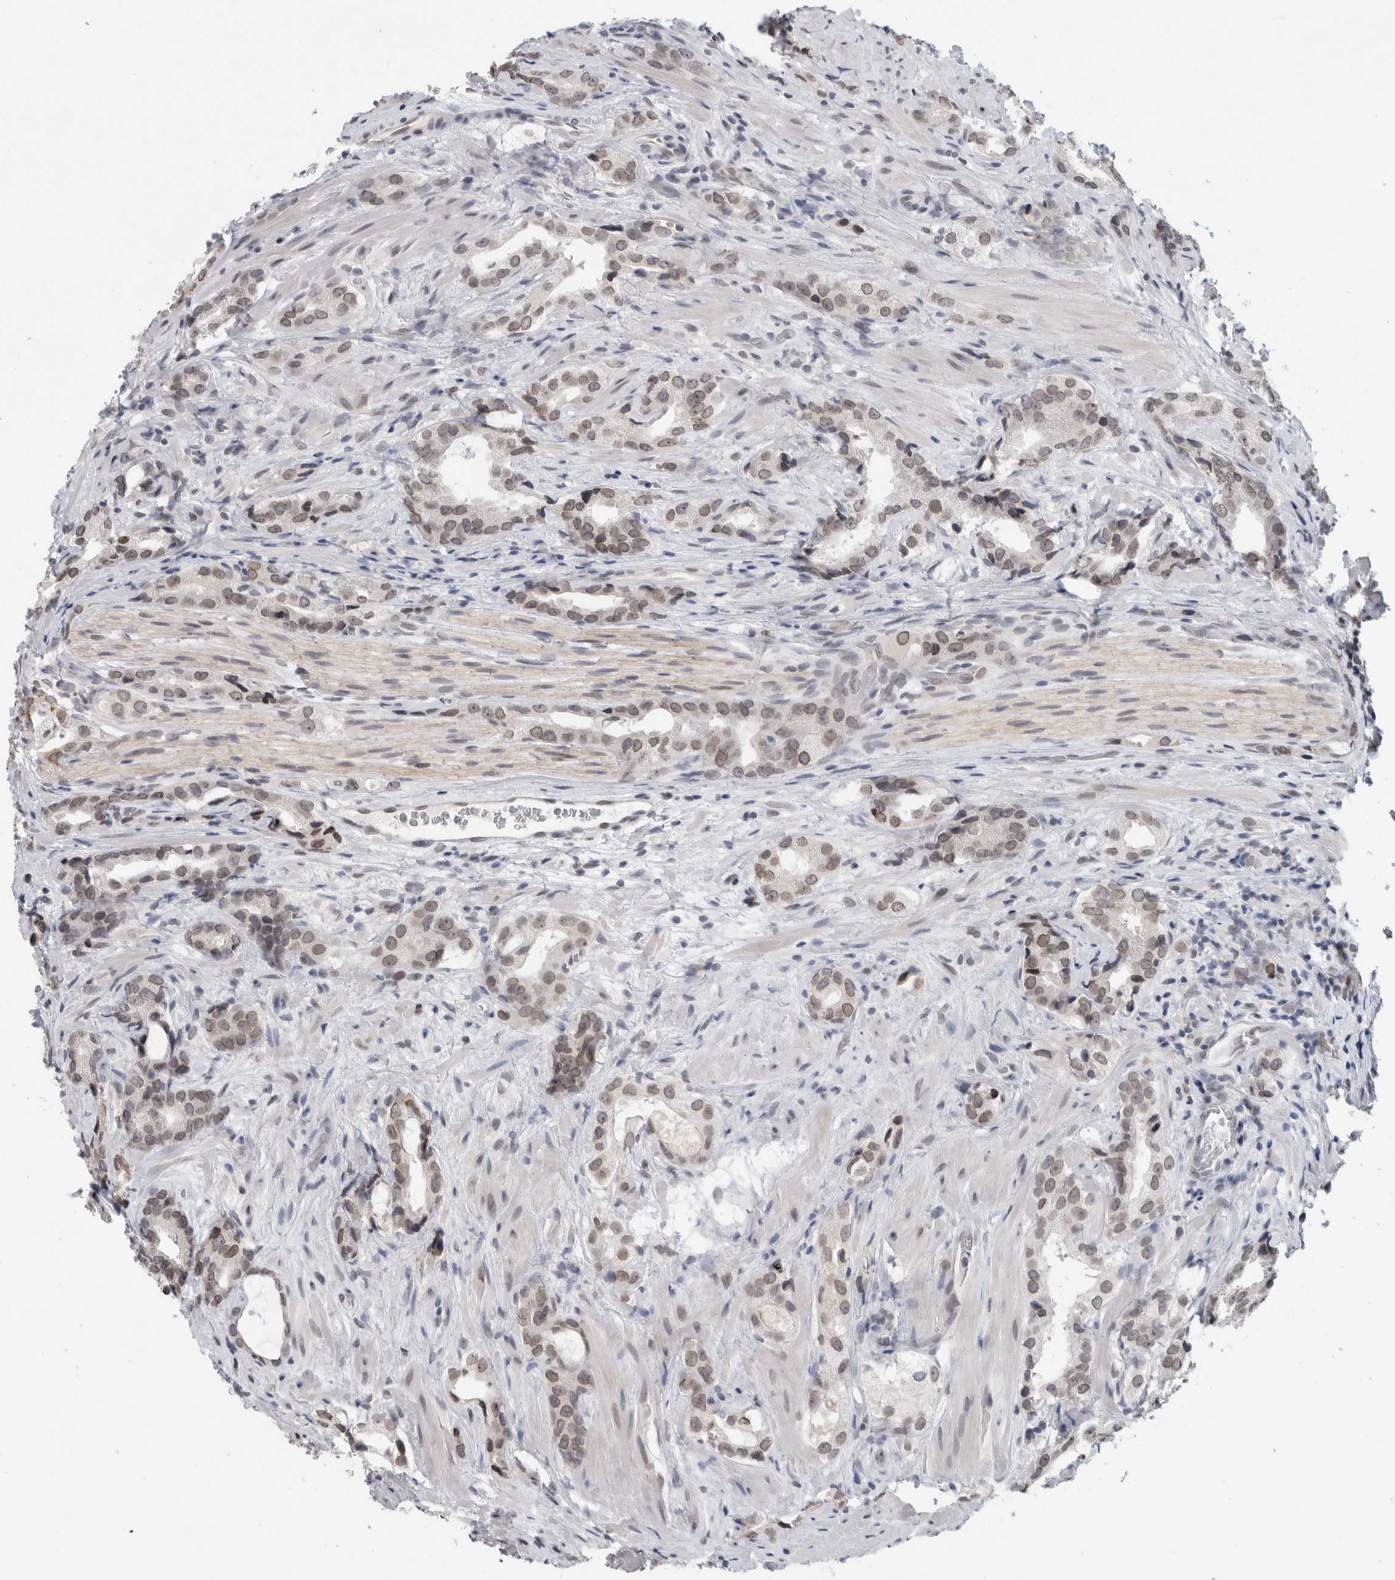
{"staining": {"intensity": "weak", "quantity": ">75%", "location": "cytoplasmic/membranous,nuclear"}, "tissue": "prostate cancer", "cell_type": "Tumor cells", "image_type": "cancer", "snomed": [{"axis": "morphology", "description": "Adenocarcinoma, High grade"}, {"axis": "topography", "description": "Prostate"}], "caption": "Immunohistochemical staining of human prostate cancer (high-grade adenocarcinoma) shows low levels of weak cytoplasmic/membranous and nuclear protein staining in approximately >75% of tumor cells.", "gene": "ZNF770", "patient": {"sex": "male", "age": 63}}